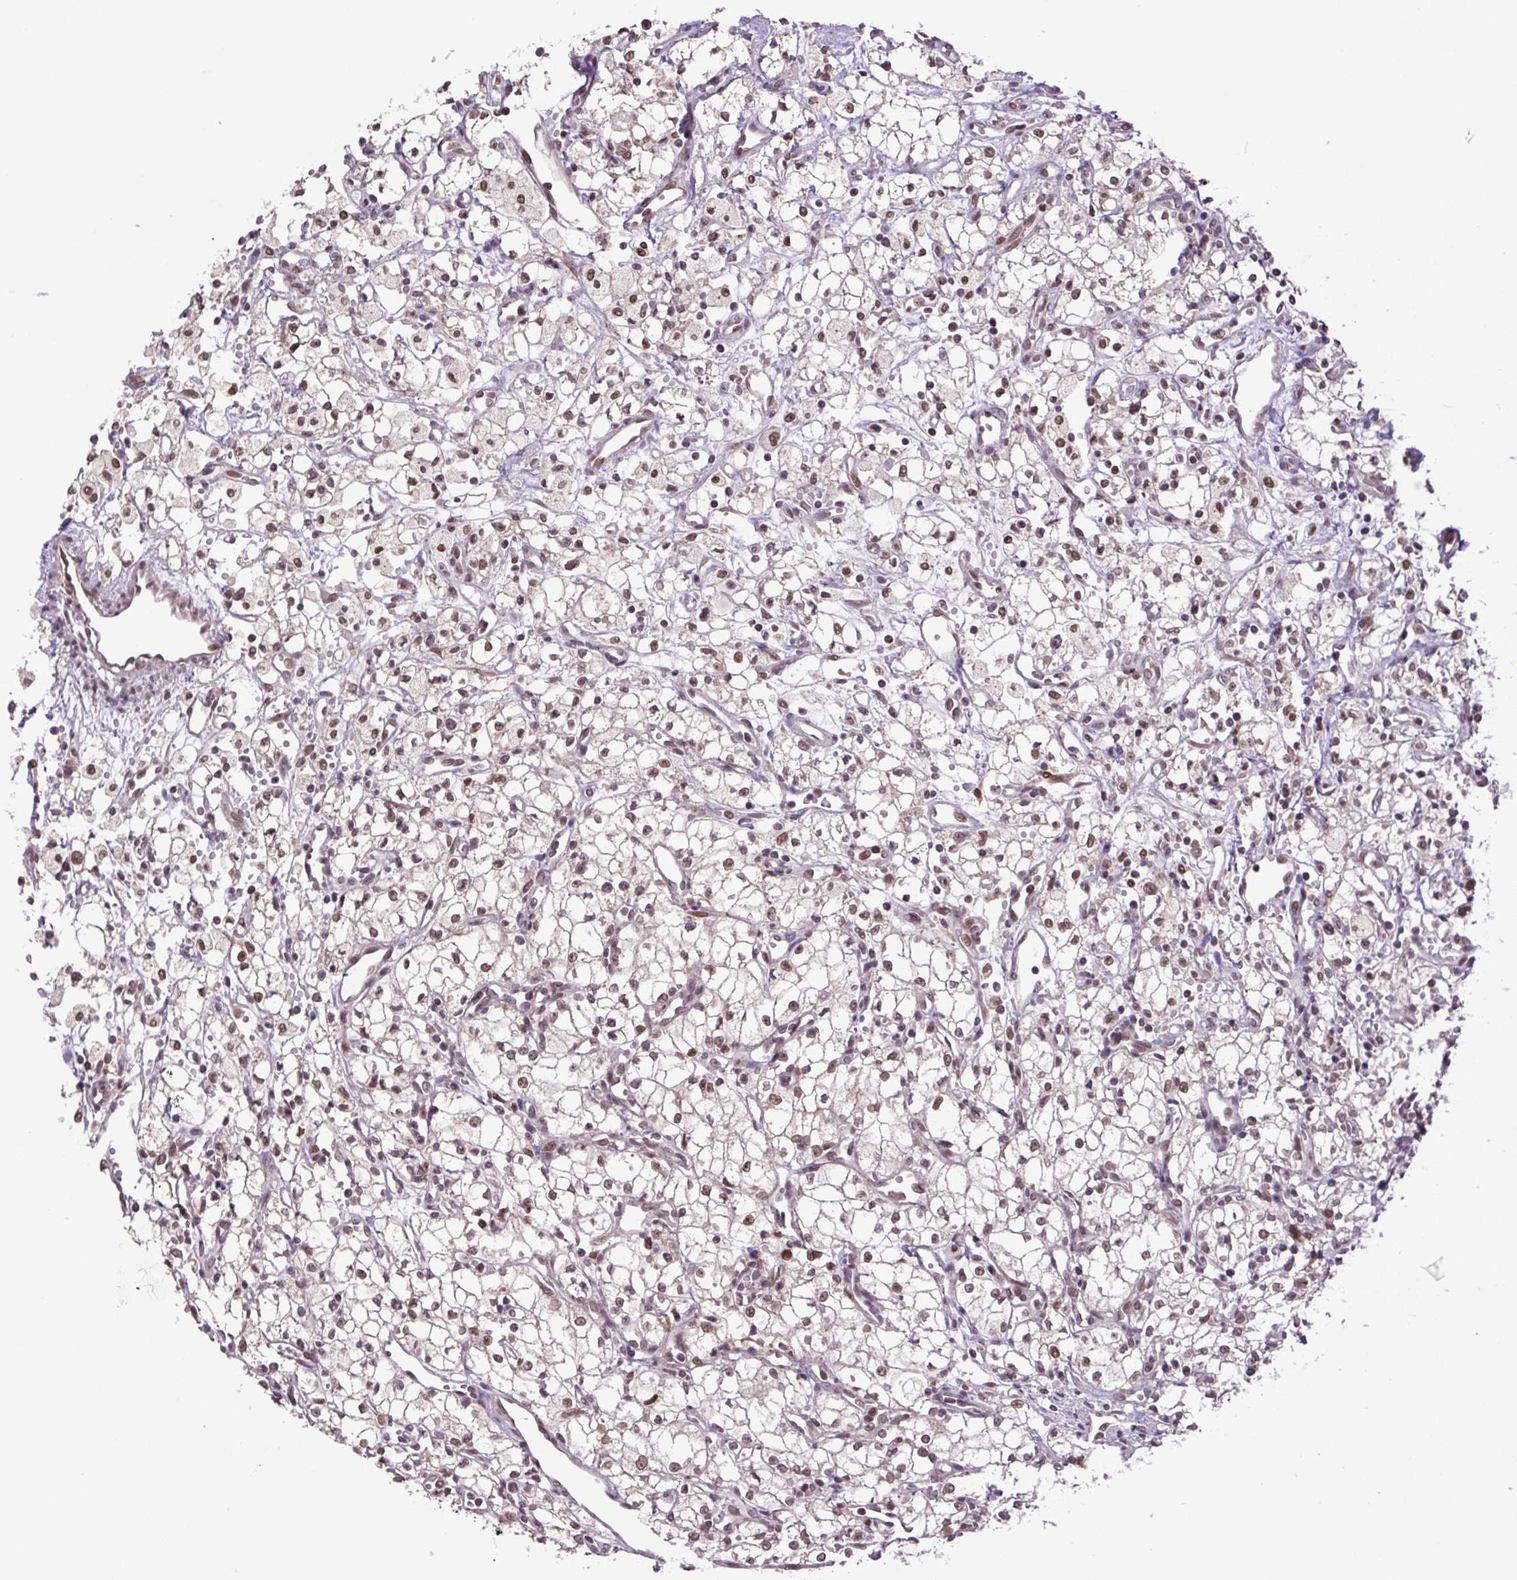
{"staining": {"intensity": "moderate", "quantity": ">75%", "location": "nuclear"}, "tissue": "renal cancer", "cell_type": "Tumor cells", "image_type": "cancer", "snomed": [{"axis": "morphology", "description": "Adenocarcinoma, NOS"}, {"axis": "topography", "description": "Kidney"}], "caption": "Adenocarcinoma (renal) tissue shows moderate nuclear positivity in about >75% of tumor cells, visualized by immunohistochemistry.", "gene": "KPNA1", "patient": {"sex": "male", "age": 59}}